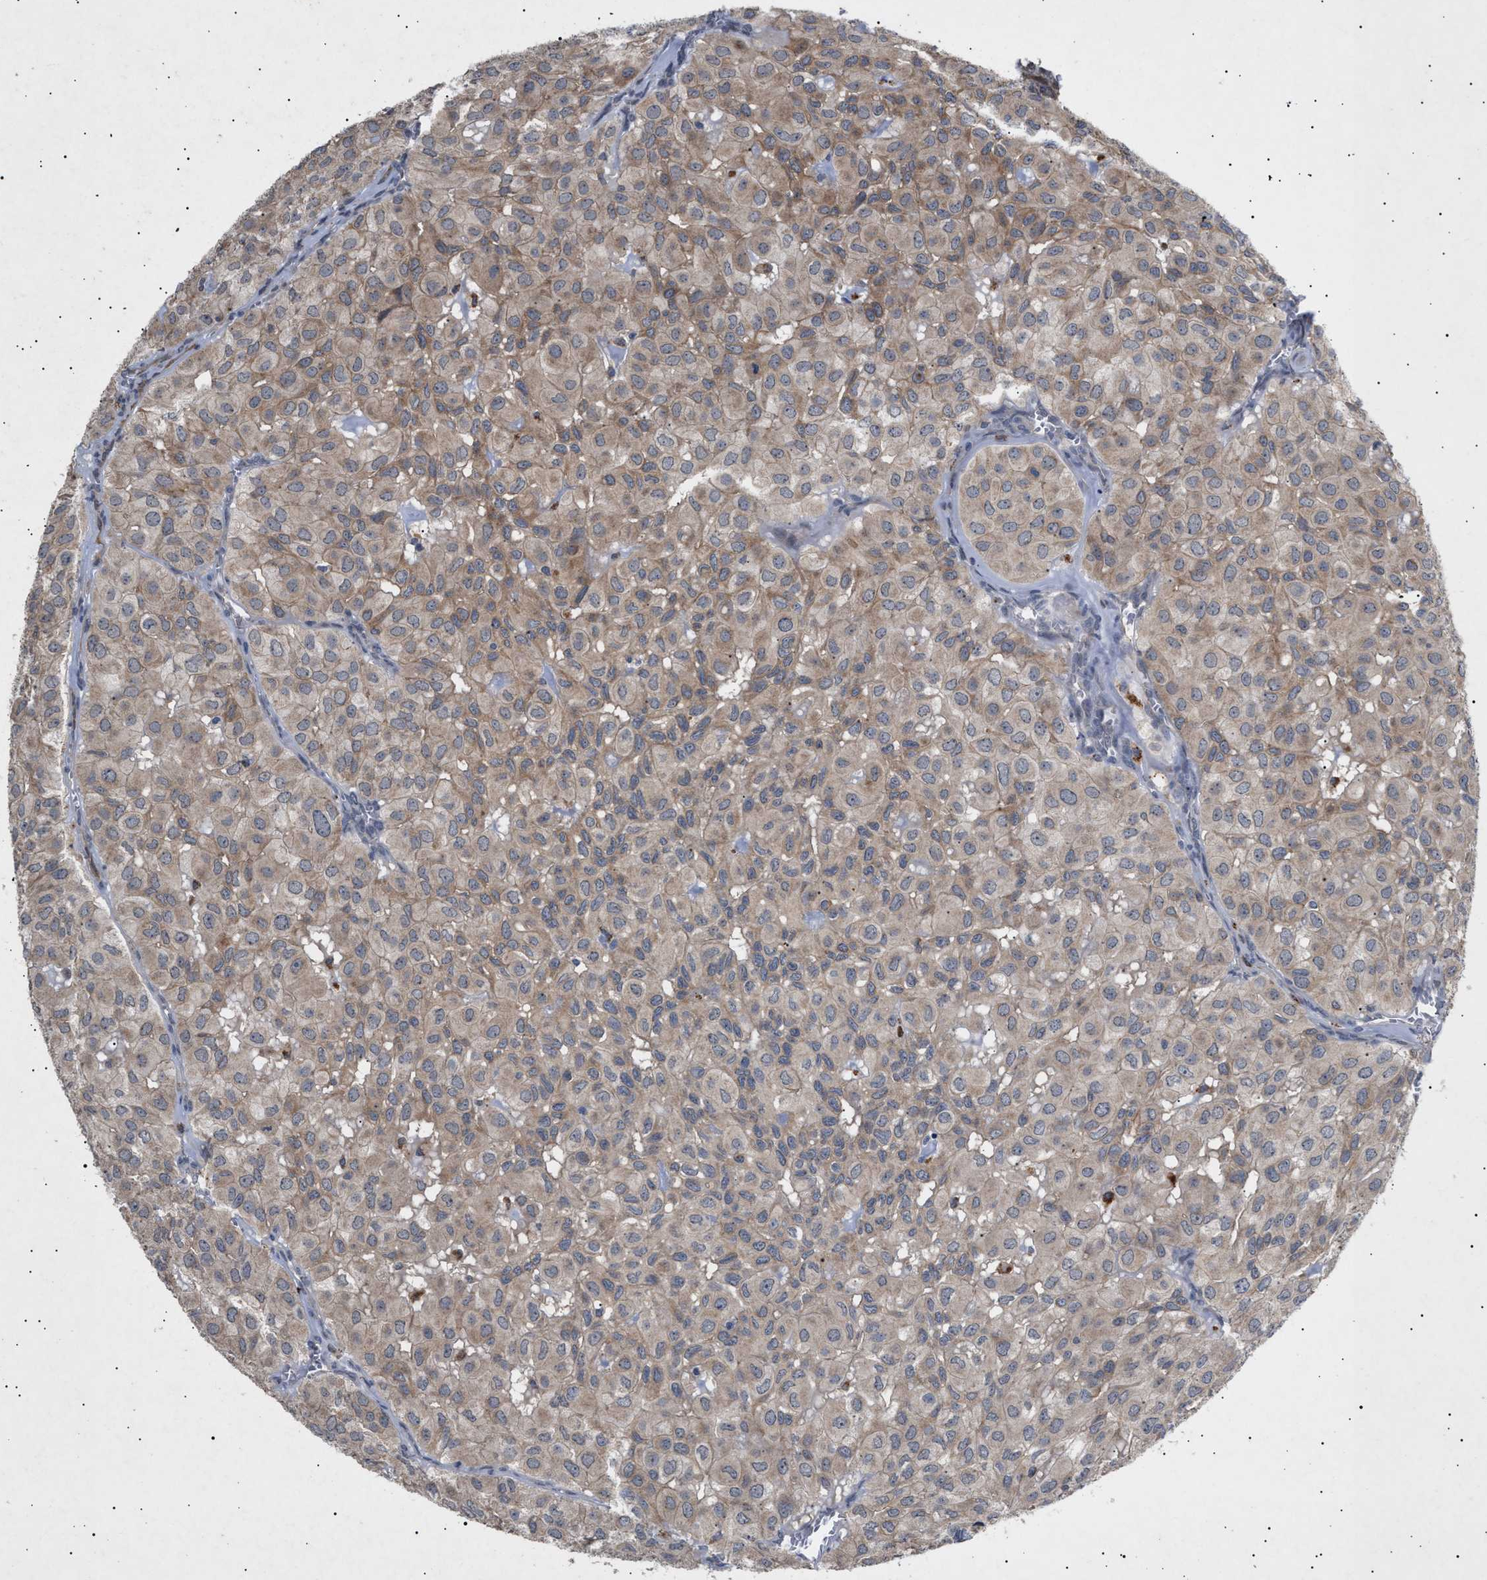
{"staining": {"intensity": "moderate", "quantity": "<25%", "location": "cytoplasmic/membranous"}, "tissue": "head and neck cancer", "cell_type": "Tumor cells", "image_type": "cancer", "snomed": [{"axis": "morphology", "description": "Adenocarcinoma, NOS"}, {"axis": "topography", "description": "Salivary gland, NOS"}, {"axis": "topography", "description": "Head-Neck"}], "caption": "Immunohistochemical staining of adenocarcinoma (head and neck) demonstrates low levels of moderate cytoplasmic/membranous expression in approximately <25% of tumor cells.", "gene": "SIRT5", "patient": {"sex": "female", "age": 76}}